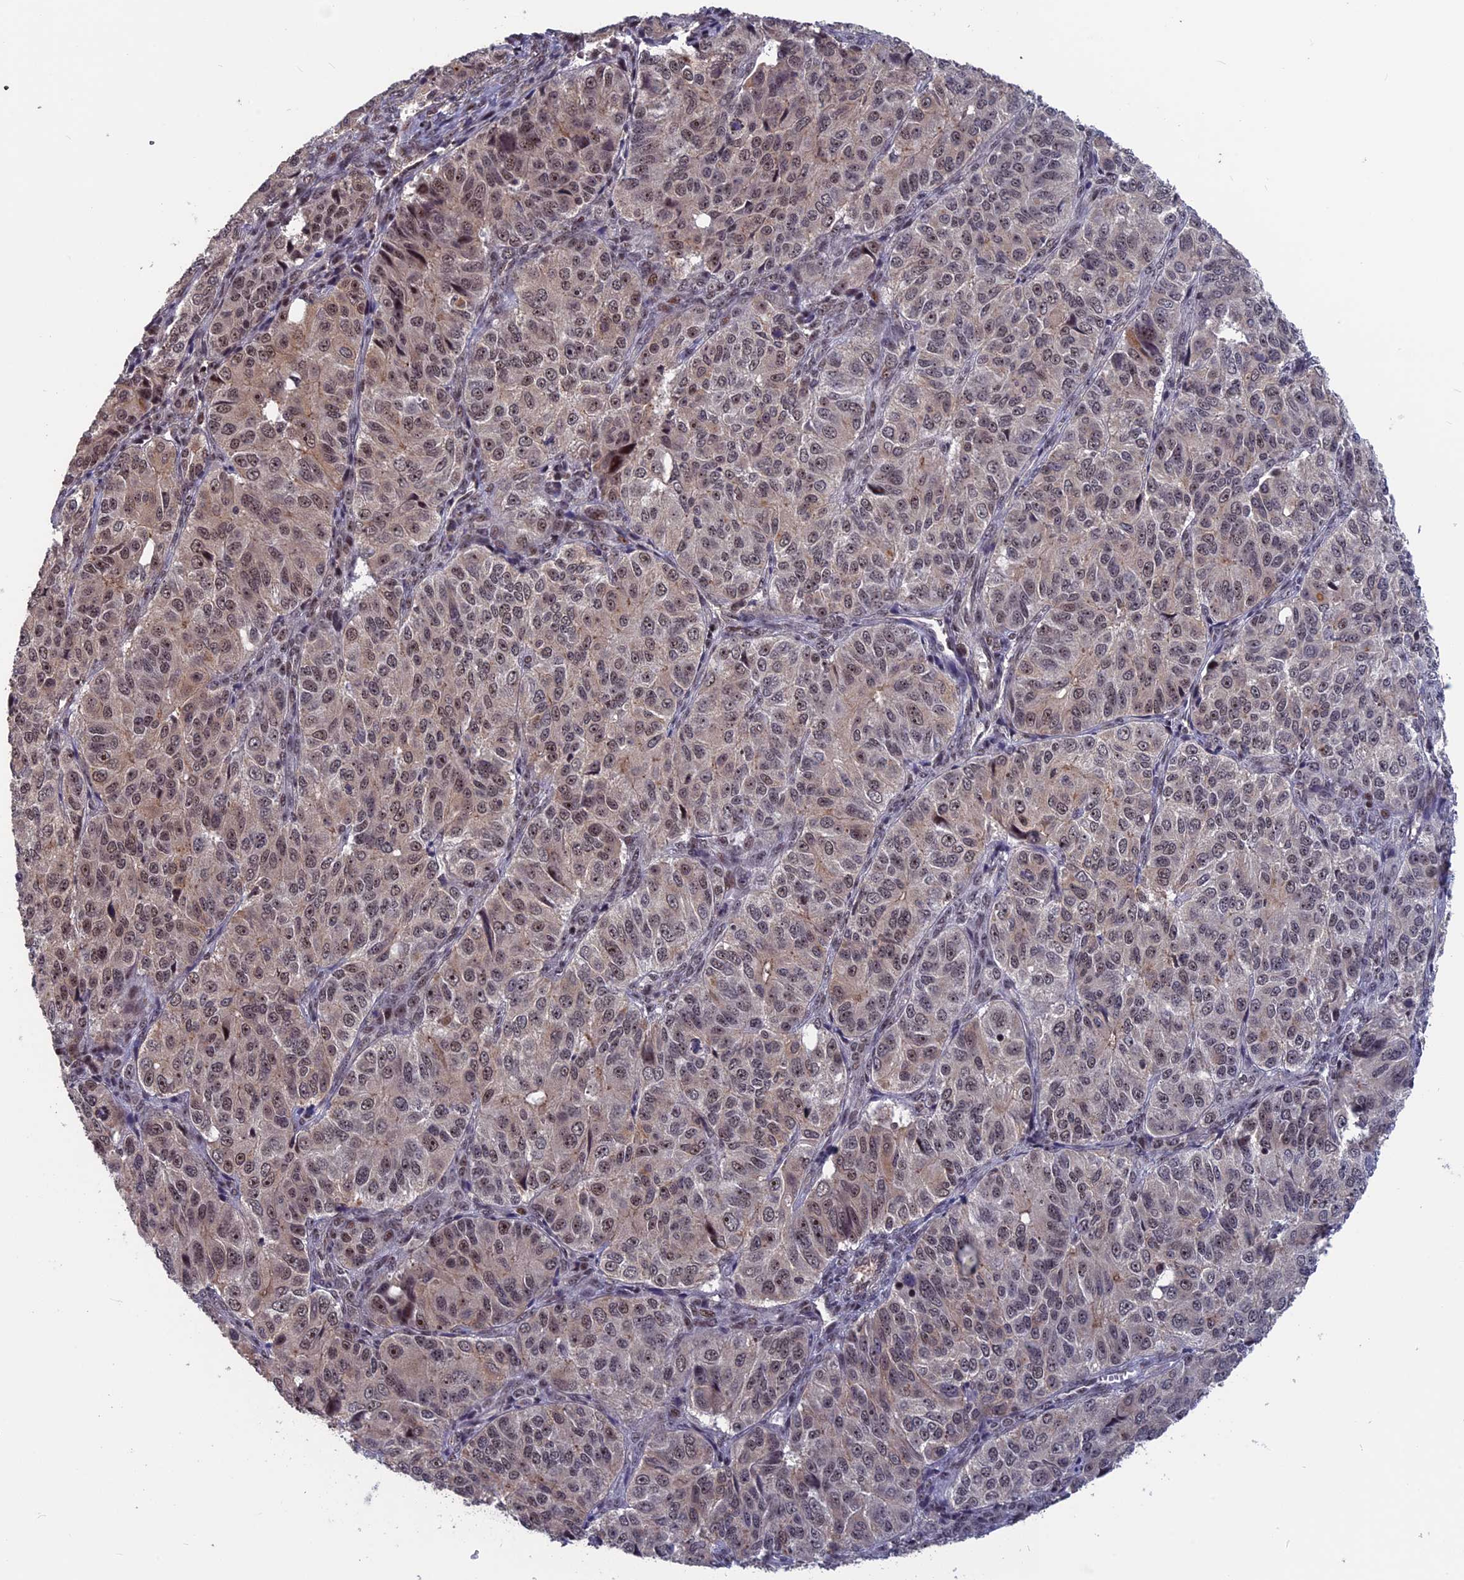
{"staining": {"intensity": "moderate", "quantity": "25%-75%", "location": "nuclear"}, "tissue": "ovarian cancer", "cell_type": "Tumor cells", "image_type": "cancer", "snomed": [{"axis": "morphology", "description": "Carcinoma, endometroid"}, {"axis": "topography", "description": "Ovary"}], "caption": "Protein expression analysis of human ovarian cancer (endometroid carcinoma) reveals moderate nuclear staining in approximately 25%-75% of tumor cells.", "gene": "CACTIN", "patient": {"sex": "female", "age": 51}}